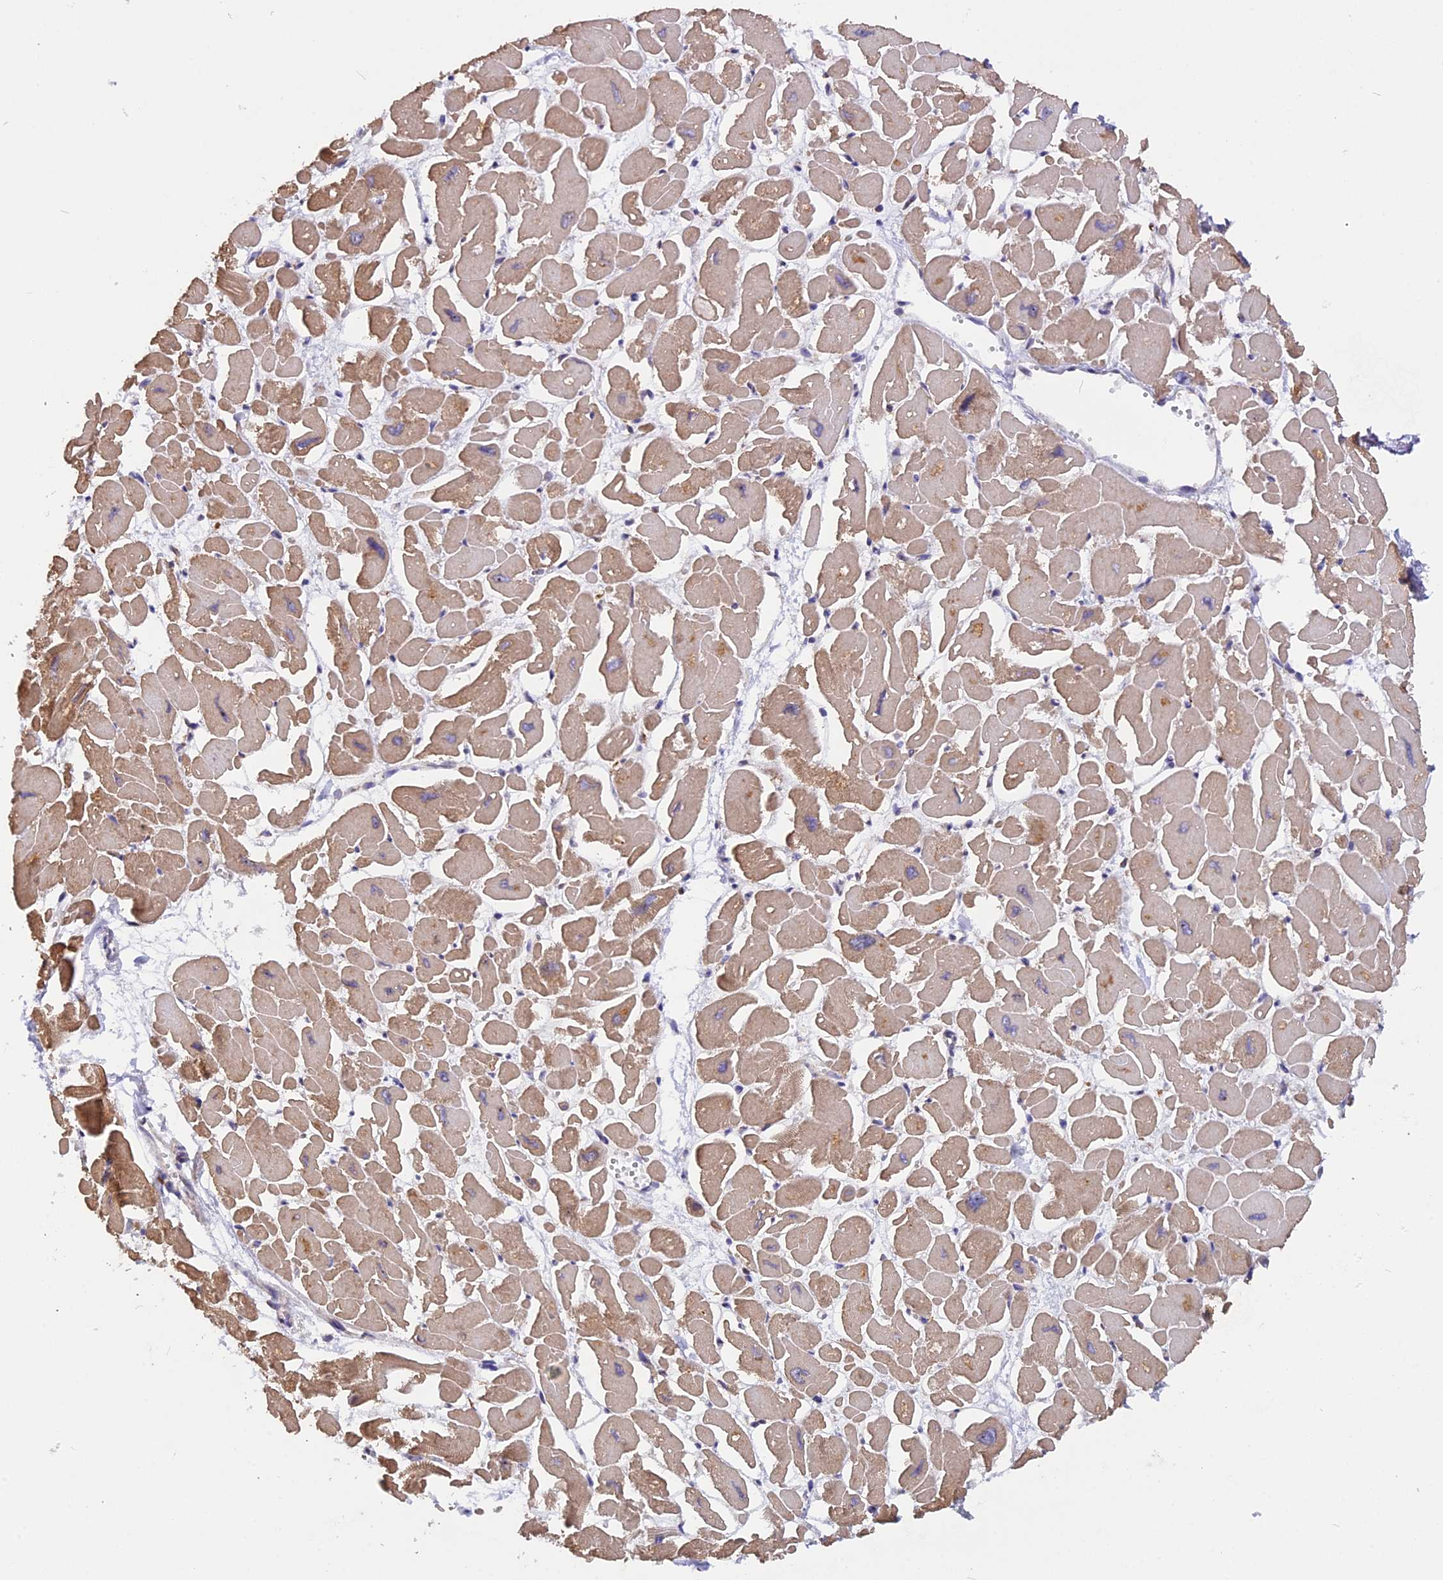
{"staining": {"intensity": "moderate", "quantity": "25%-75%", "location": "cytoplasmic/membranous"}, "tissue": "heart muscle", "cell_type": "Cardiomyocytes", "image_type": "normal", "snomed": [{"axis": "morphology", "description": "Normal tissue, NOS"}, {"axis": "topography", "description": "Heart"}], "caption": "Heart muscle stained with immunohistochemistry exhibits moderate cytoplasmic/membranous positivity in approximately 25%-75% of cardiomyocytes.", "gene": "GNPTAB", "patient": {"sex": "male", "age": 54}}